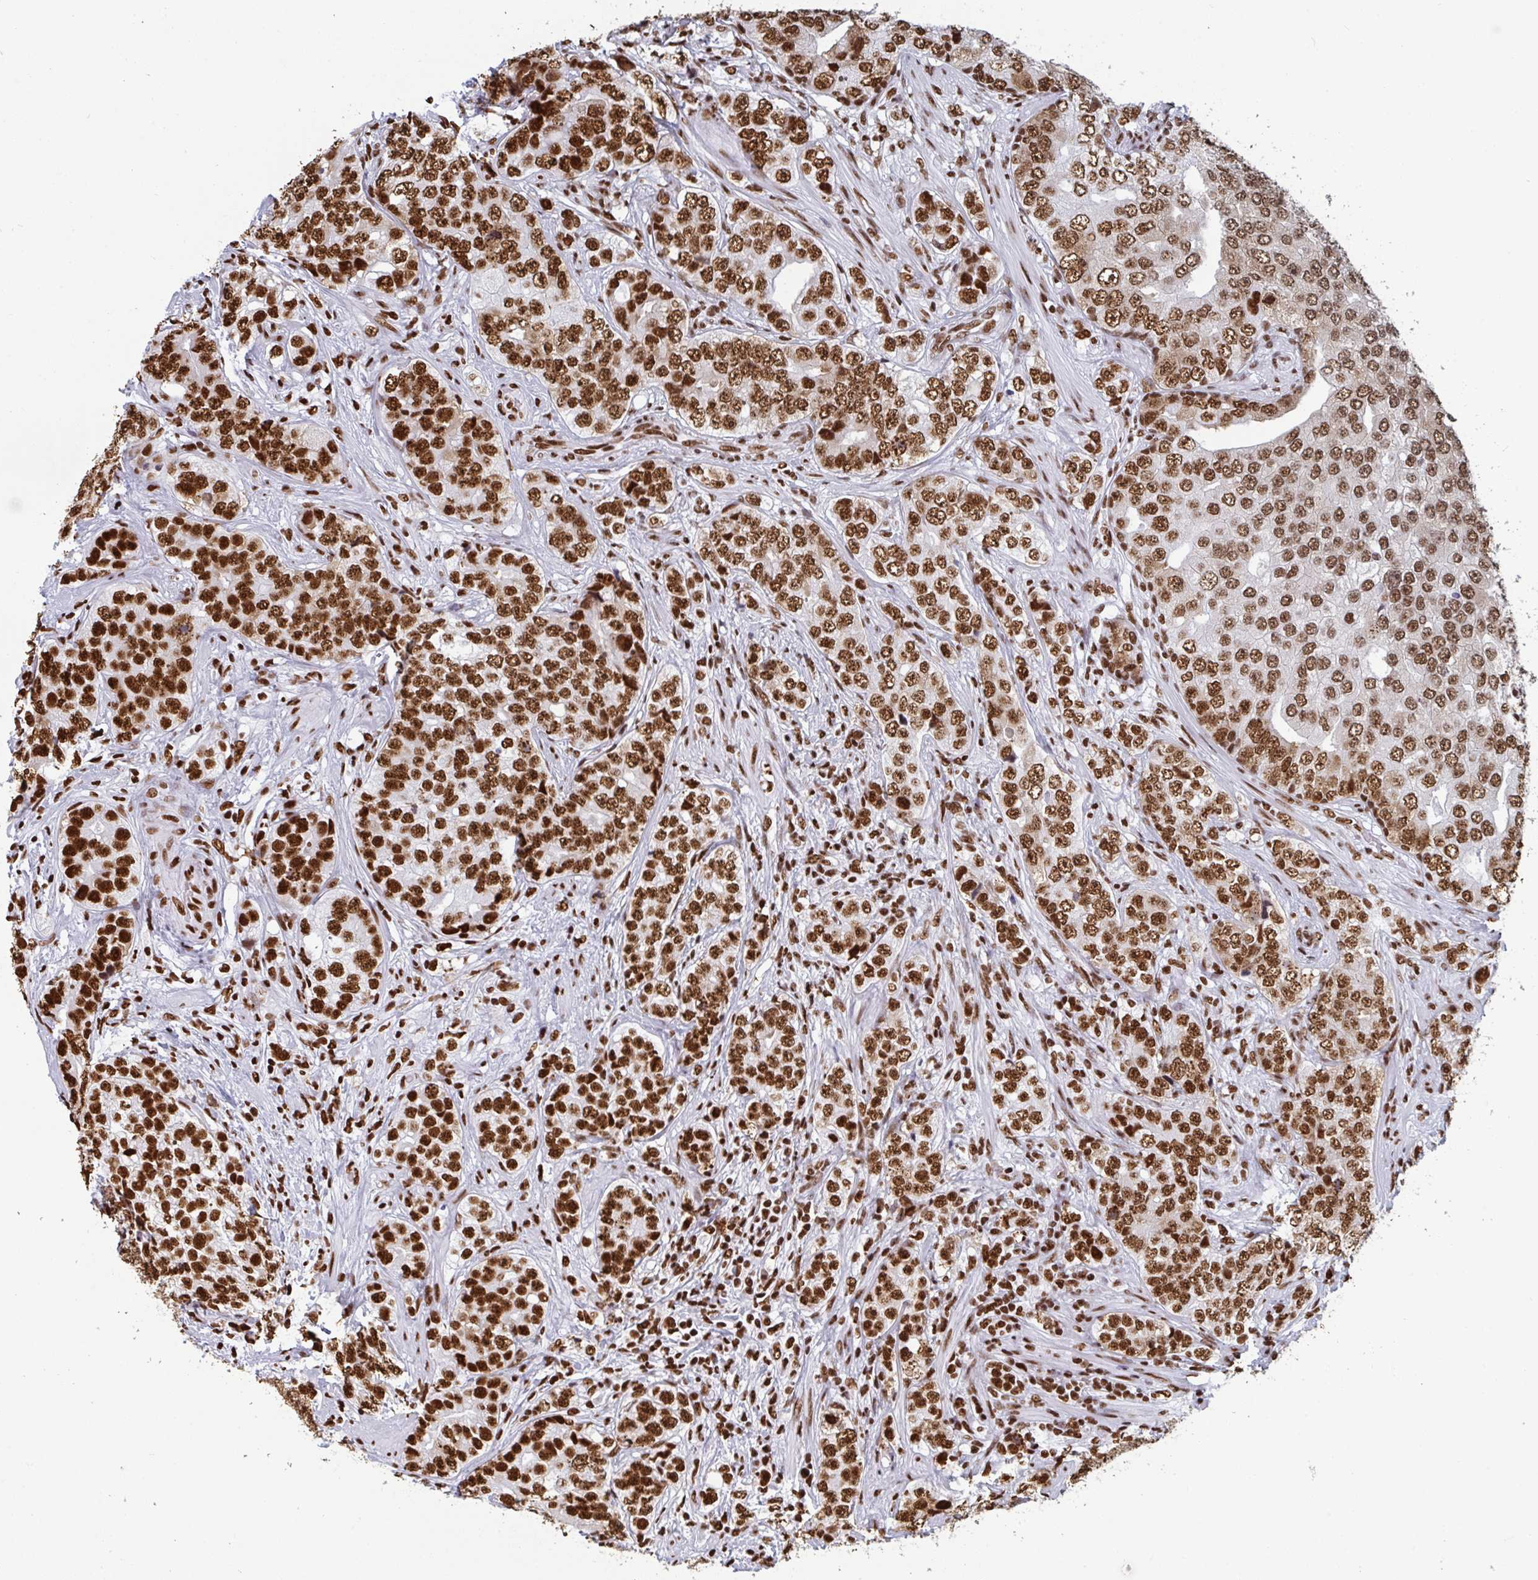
{"staining": {"intensity": "strong", "quantity": ">75%", "location": "nuclear"}, "tissue": "prostate cancer", "cell_type": "Tumor cells", "image_type": "cancer", "snomed": [{"axis": "morphology", "description": "Adenocarcinoma, High grade"}, {"axis": "topography", "description": "Prostate"}], "caption": "The immunohistochemical stain highlights strong nuclear staining in tumor cells of high-grade adenocarcinoma (prostate) tissue.", "gene": "GAR1", "patient": {"sex": "male", "age": 60}}